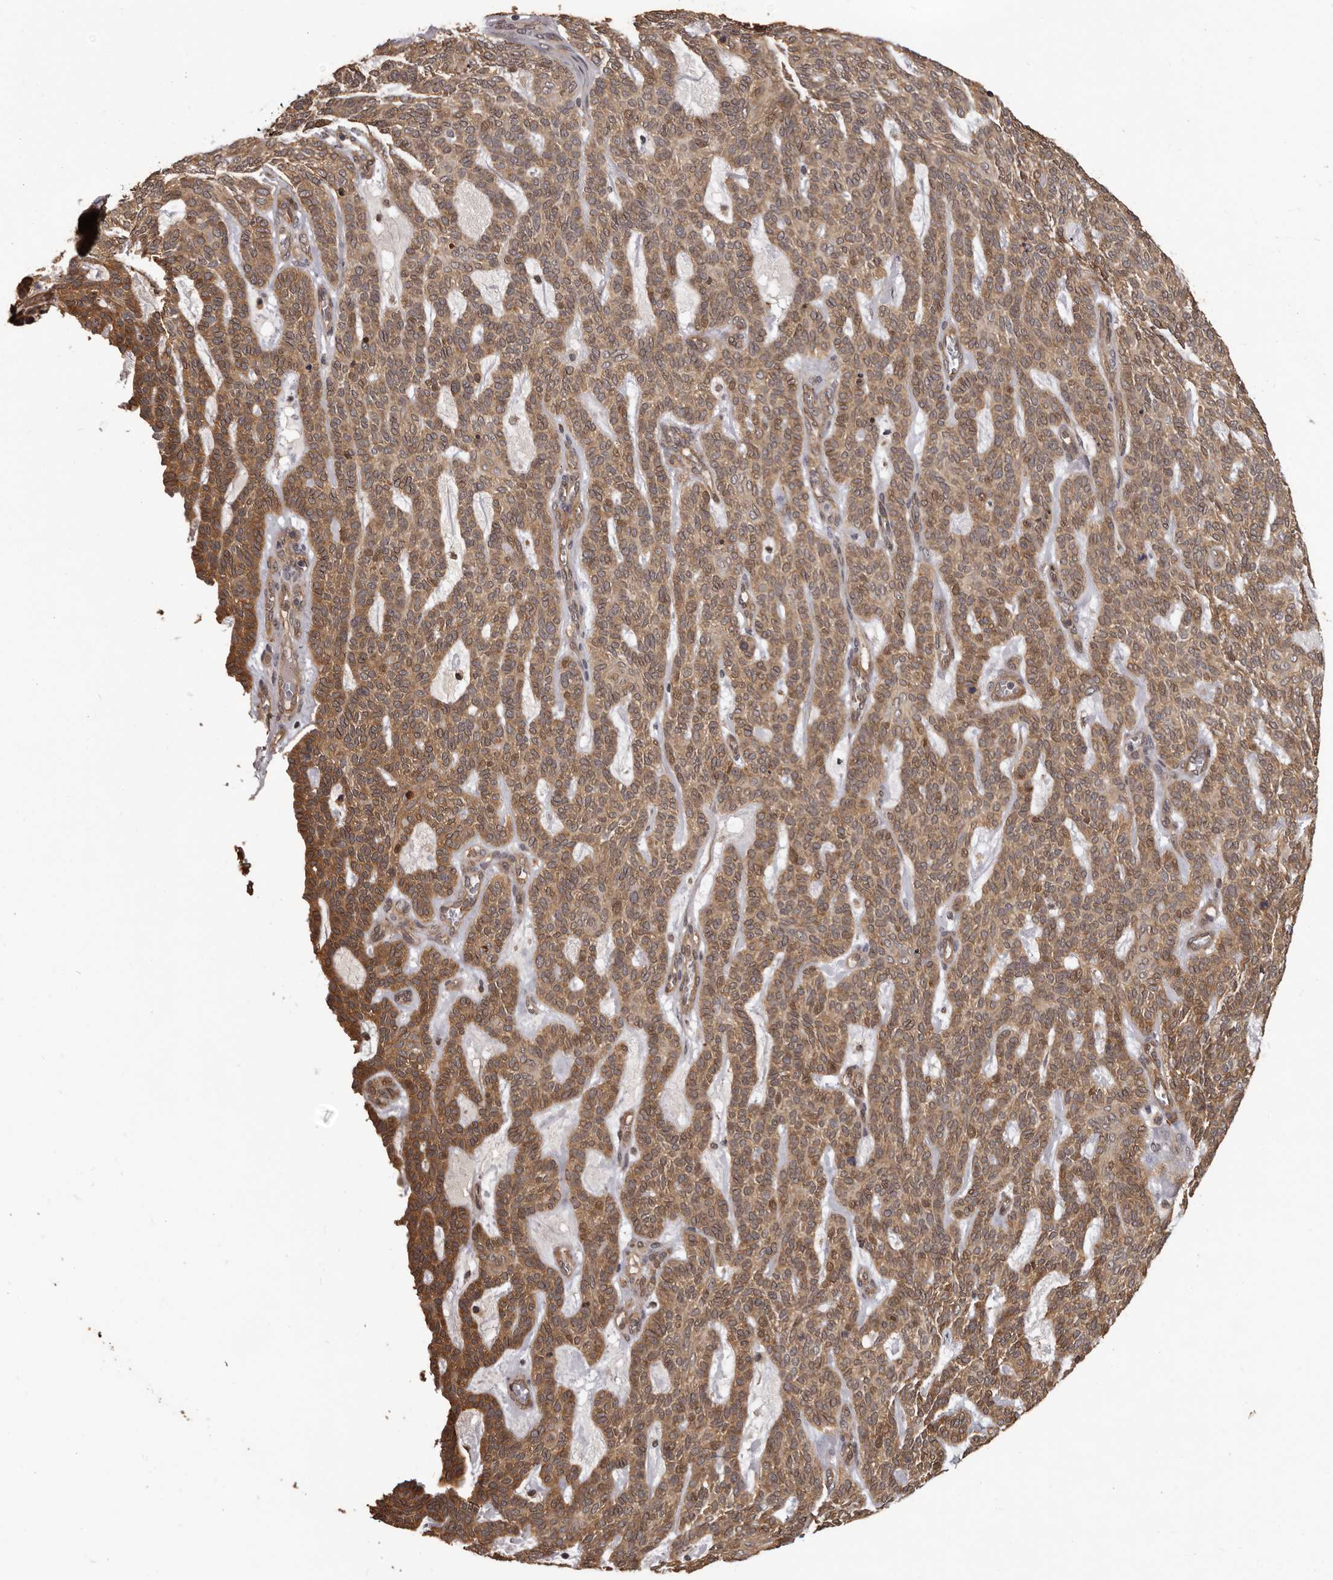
{"staining": {"intensity": "moderate", "quantity": ">75%", "location": "cytoplasmic/membranous"}, "tissue": "skin cancer", "cell_type": "Tumor cells", "image_type": "cancer", "snomed": [{"axis": "morphology", "description": "Squamous cell carcinoma, NOS"}, {"axis": "topography", "description": "Skin"}], "caption": "Protein analysis of squamous cell carcinoma (skin) tissue displays moderate cytoplasmic/membranous expression in about >75% of tumor cells. Immunohistochemistry (ihc) stains the protein of interest in brown and the nuclei are stained blue.", "gene": "SLITRK6", "patient": {"sex": "female", "age": 90}}